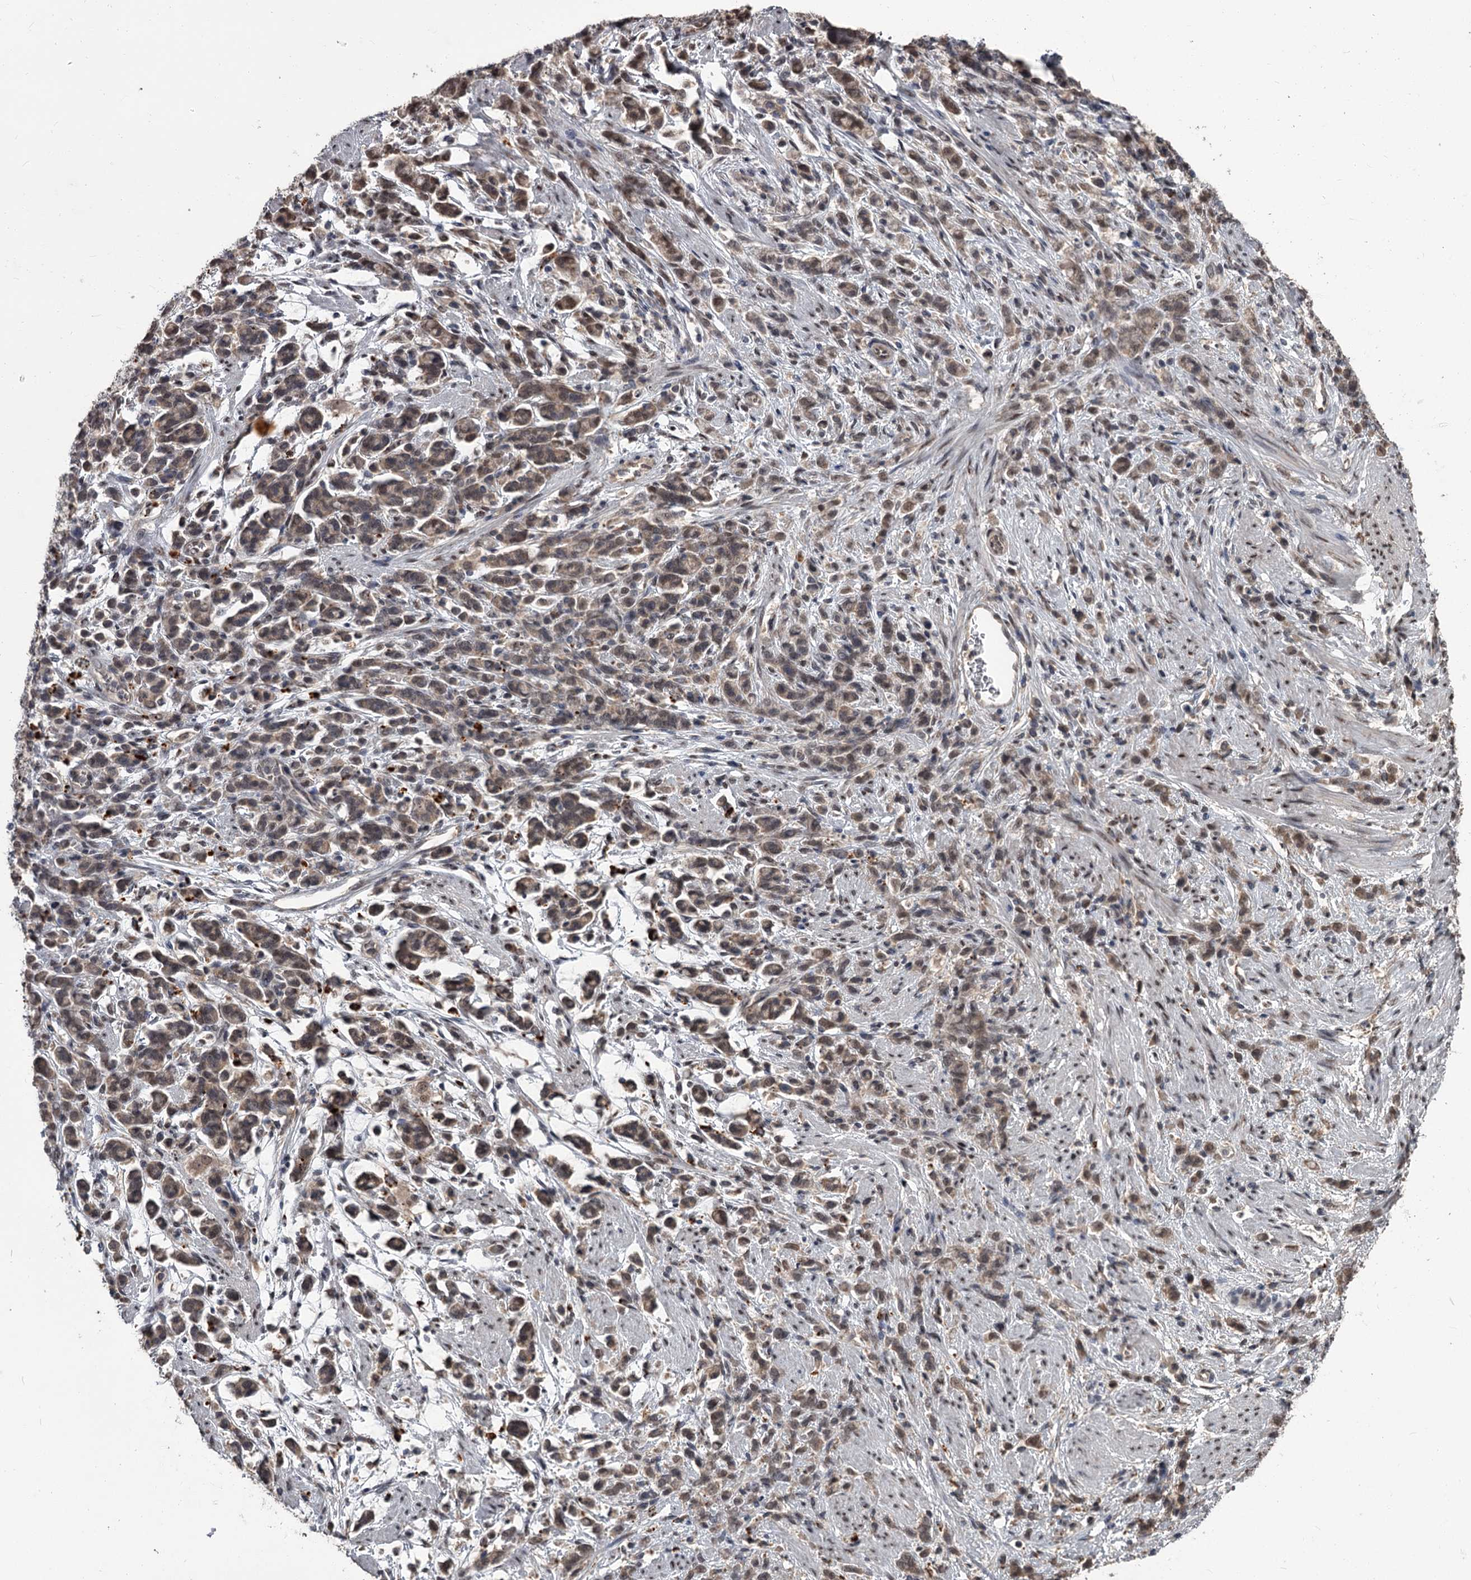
{"staining": {"intensity": "moderate", "quantity": ">75%", "location": "cytoplasmic/membranous,nuclear"}, "tissue": "stomach cancer", "cell_type": "Tumor cells", "image_type": "cancer", "snomed": [{"axis": "morphology", "description": "Adenocarcinoma, NOS"}, {"axis": "topography", "description": "Stomach"}], "caption": "Immunohistochemistry micrograph of neoplastic tissue: stomach cancer (adenocarcinoma) stained using IHC displays medium levels of moderate protein expression localized specifically in the cytoplasmic/membranous and nuclear of tumor cells, appearing as a cytoplasmic/membranous and nuclear brown color.", "gene": "PRPF40B", "patient": {"sex": "female", "age": 60}}